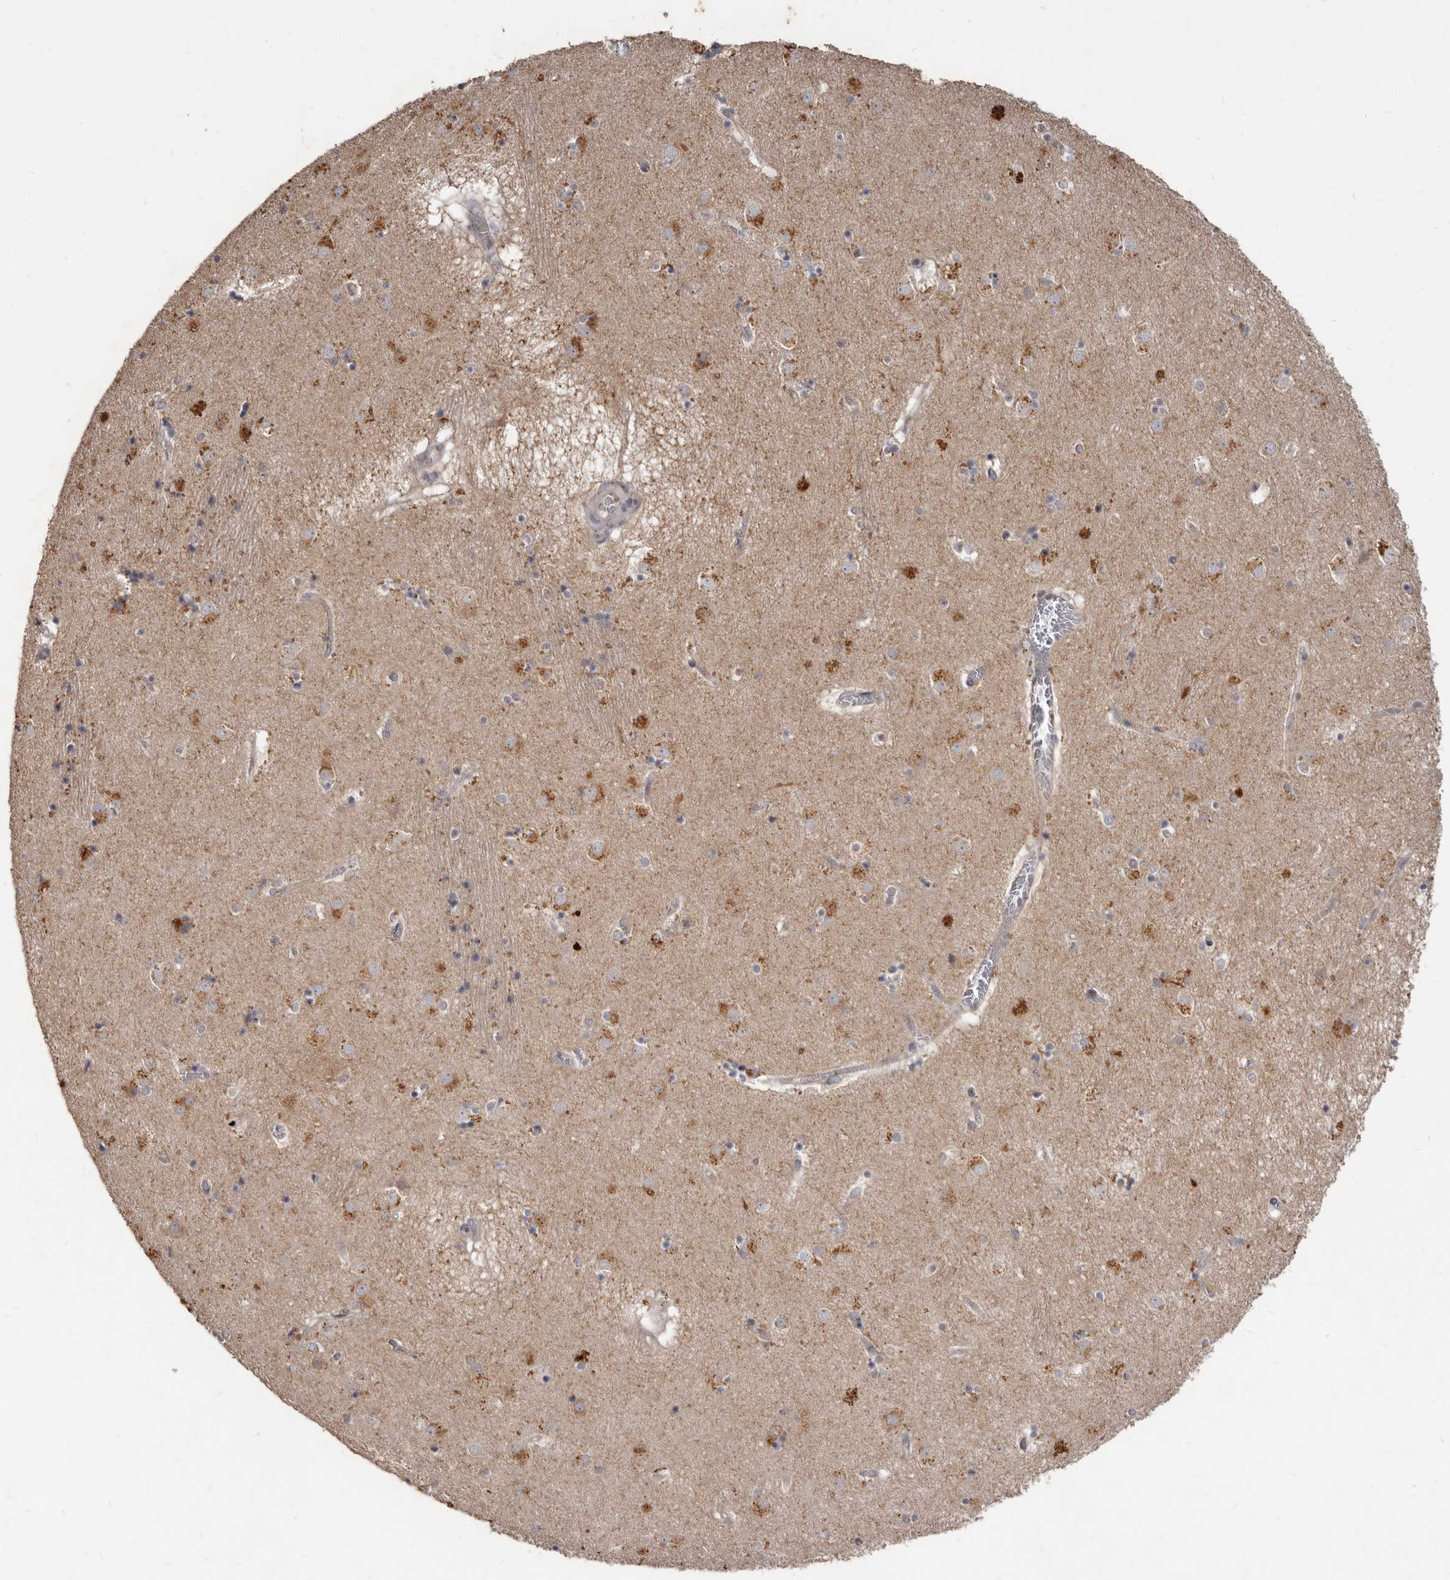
{"staining": {"intensity": "negative", "quantity": "none", "location": "none"}, "tissue": "caudate", "cell_type": "Glial cells", "image_type": "normal", "snomed": [{"axis": "morphology", "description": "Normal tissue, NOS"}, {"axis": "topography", "description": "Lateral ventricle wall"}], "caption": "IHC of benign caudate reveals no staining in glial cells. Brightfield microscopy of immunohistochemistry (IHC) stained with DAB (3,3'-diaminobenzidine) (brown) and hematoxylin (blue), captured at high magnification.", "gene": "ACLY", "patient": {"sex": "male", "age": 70}}